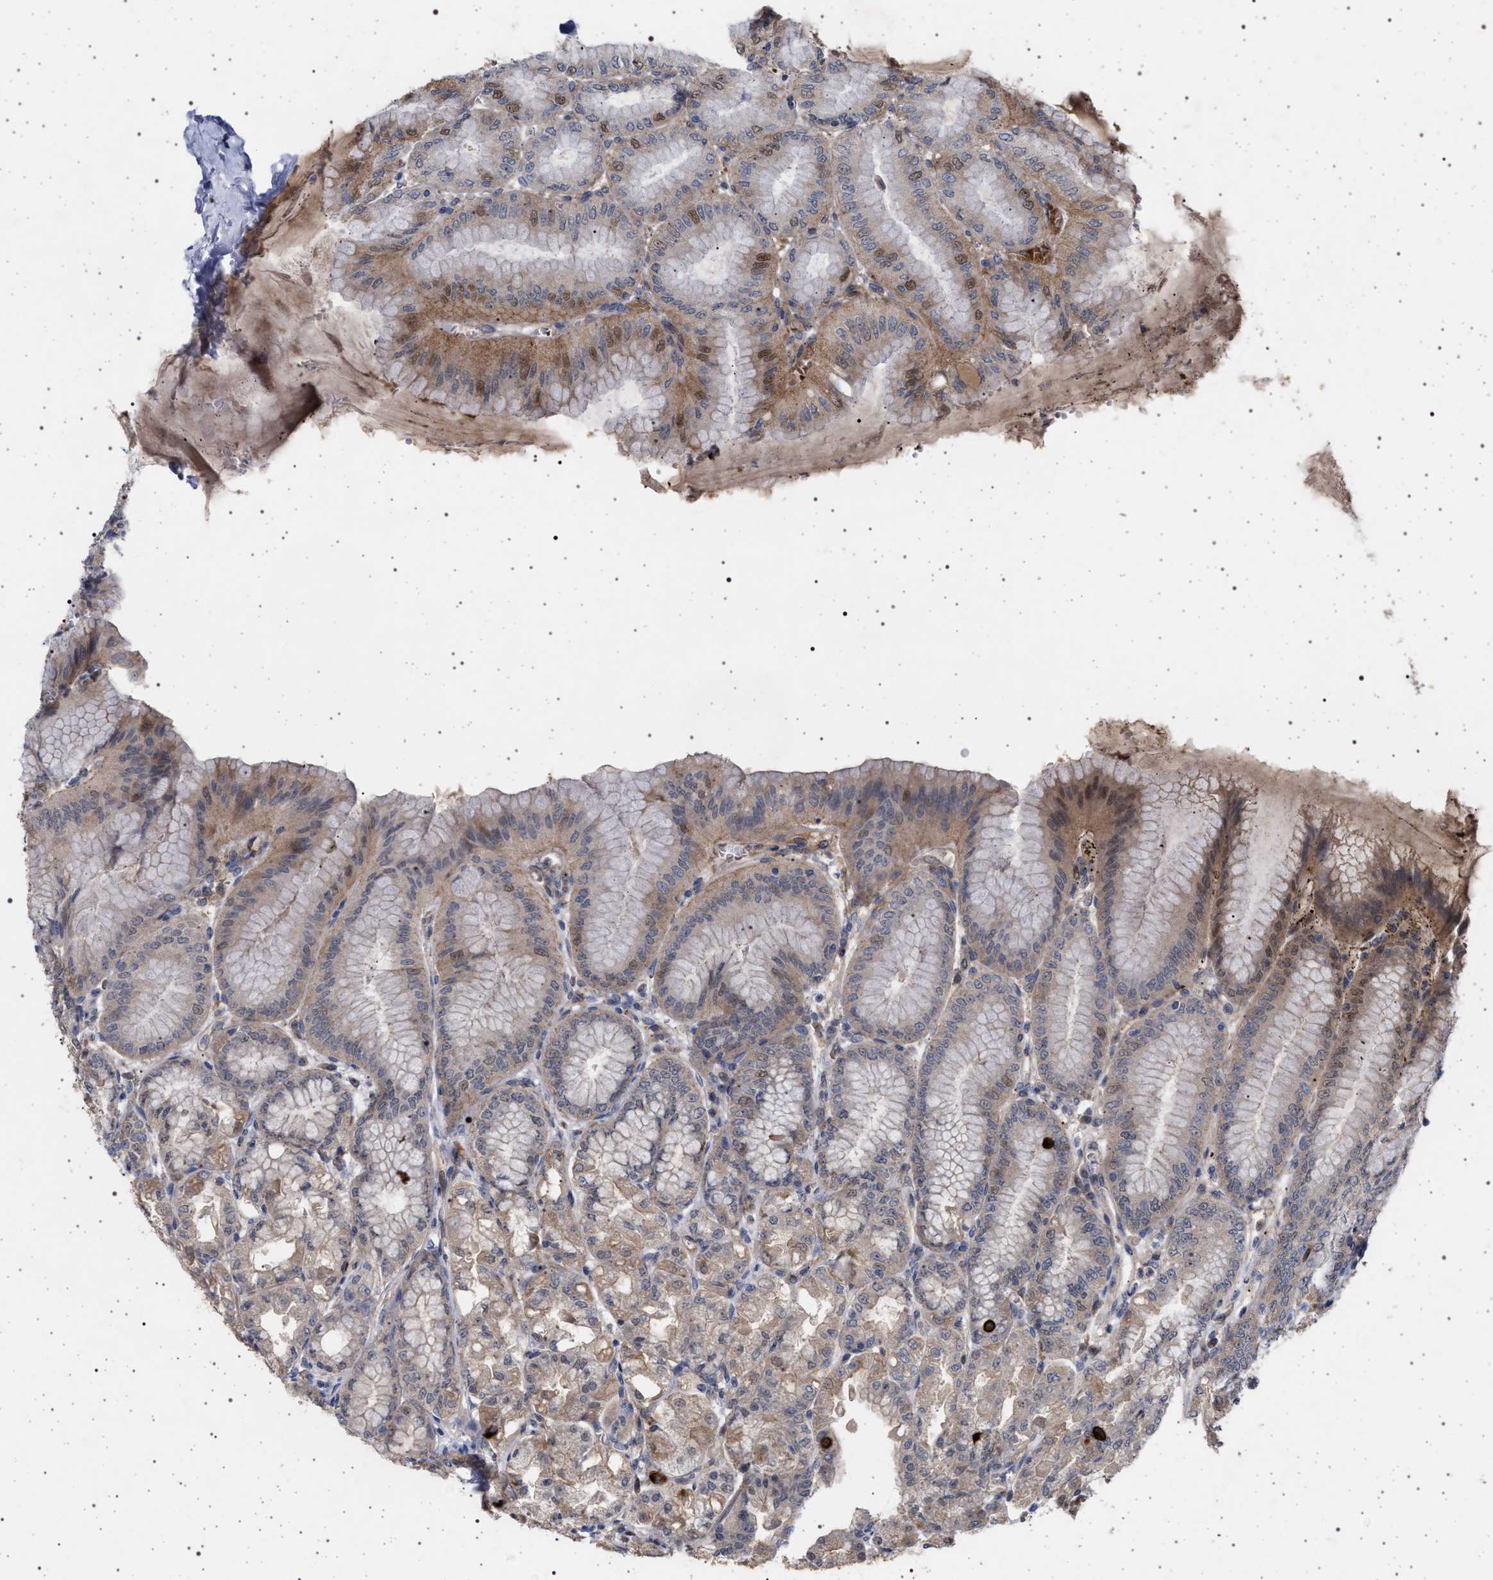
{"staining": {"intensity": "moderate", "quantity": "25%-75%", "location": "cytoplasmic/membranous,nuclear"}, "tissue": "stomach", "cell_type": "Glandular cells", "image_type": "normal", "snomed": [{"axis": "morphology", "description": "Normal tissue, NOS"}, {"axis": "topography", "description": "Stomach, lower"}], "caption": "Immunohistochemistry (IHC) of unremarkable stomach shows medium levels of moderate cytoplasmic/membranous,nuclear positivity in approximately 25%-75% of glandular cells.", "gene": "RBM48", "patient": {"sex": "male", "age": 71}}